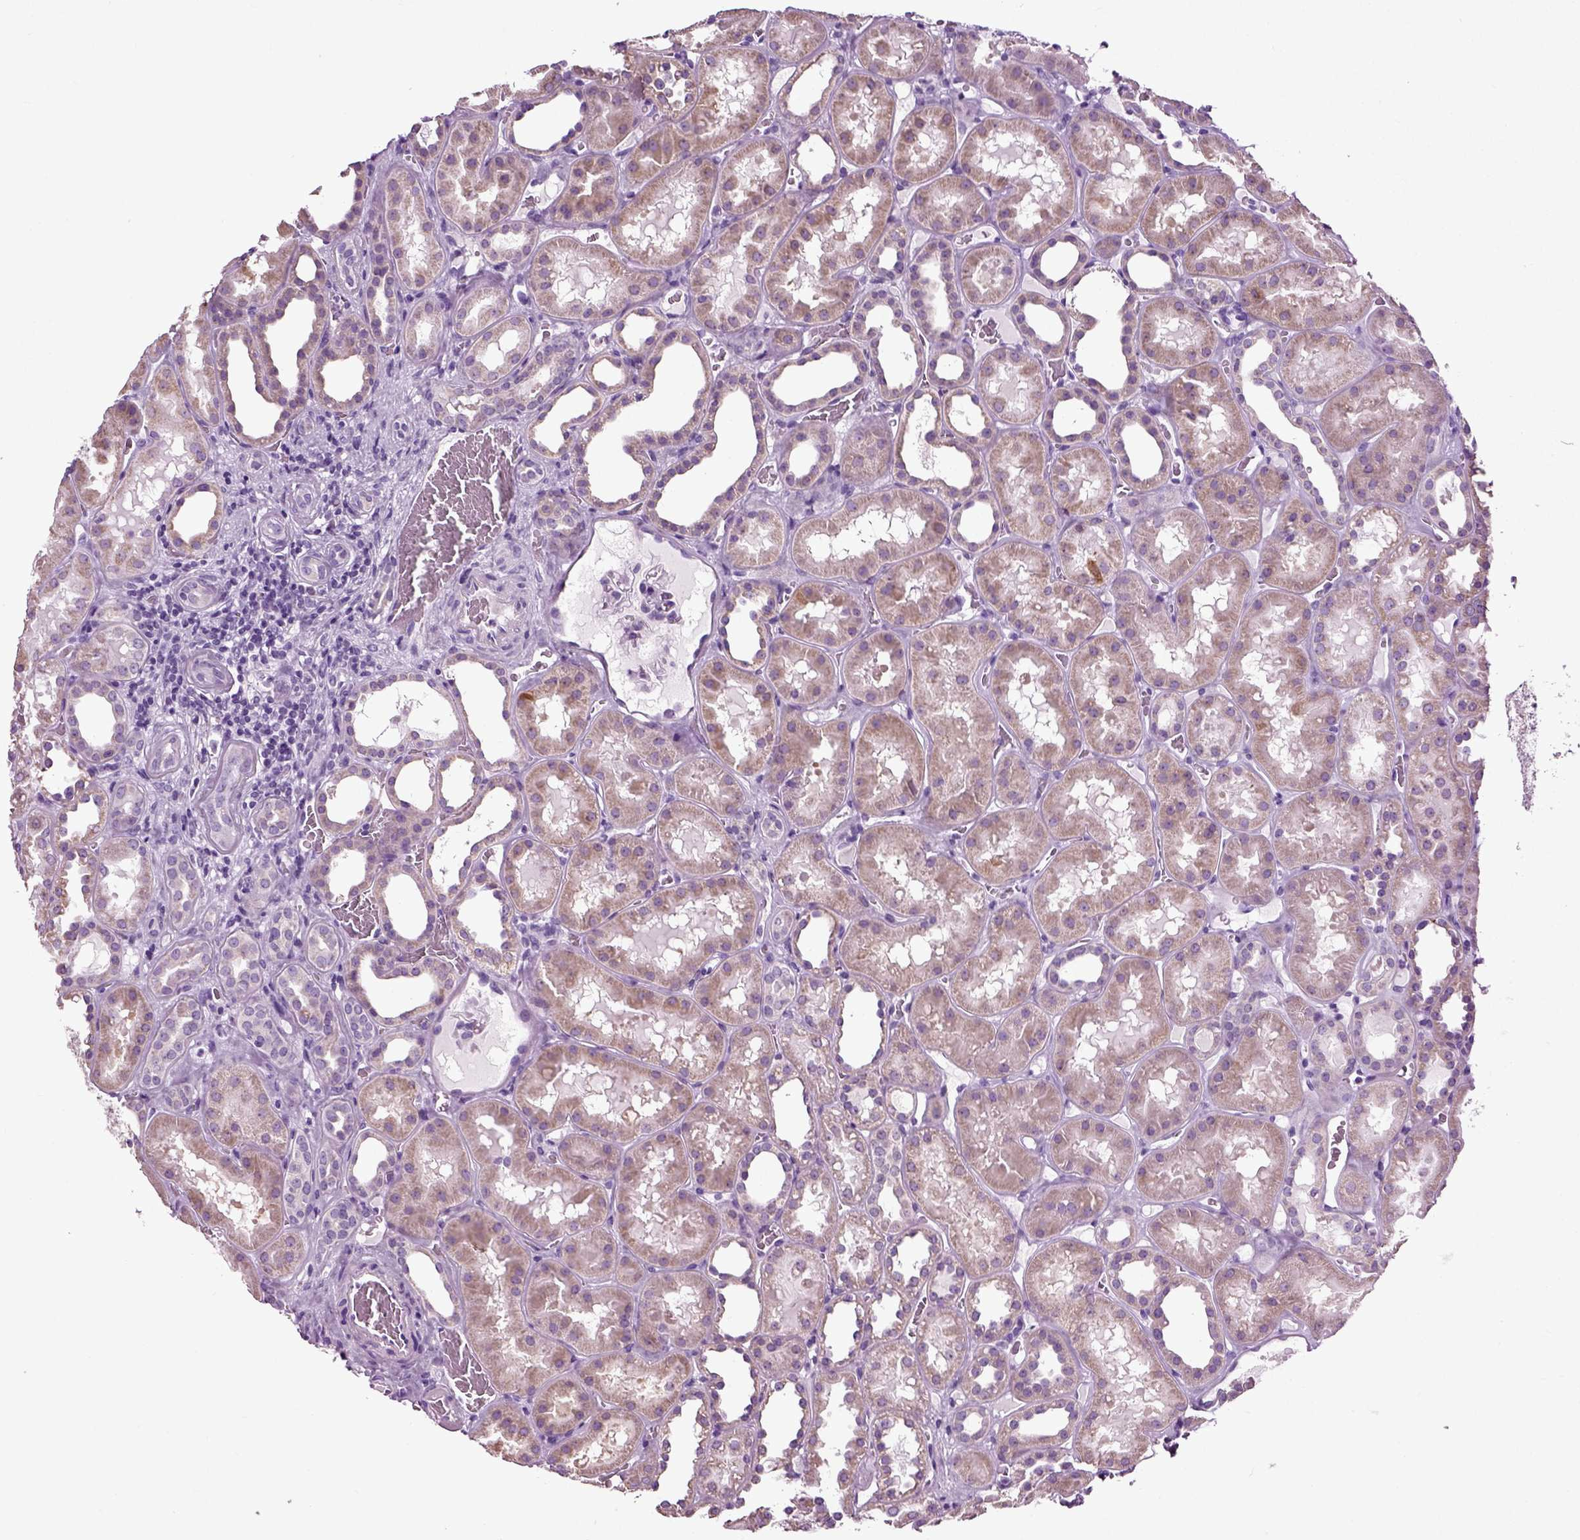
{"staining": {"intensity": "negative", "quantity": "none", "location": "none"}, "tissue": "kidney", "cell_type": "Cells in glomeruli", "image_type": "normal", "snomed": [{"axis": "morphology", "description": "Normal tissue, NOS"}, {"axis": "topography", "description": "Kidney"}], "caption": "This is an IHC micrograph of unremarkable kidney. There is no expression in cells in glomeruli.", "gene": "DNAH10", "patient": {"sex": "female", "age": 41}}